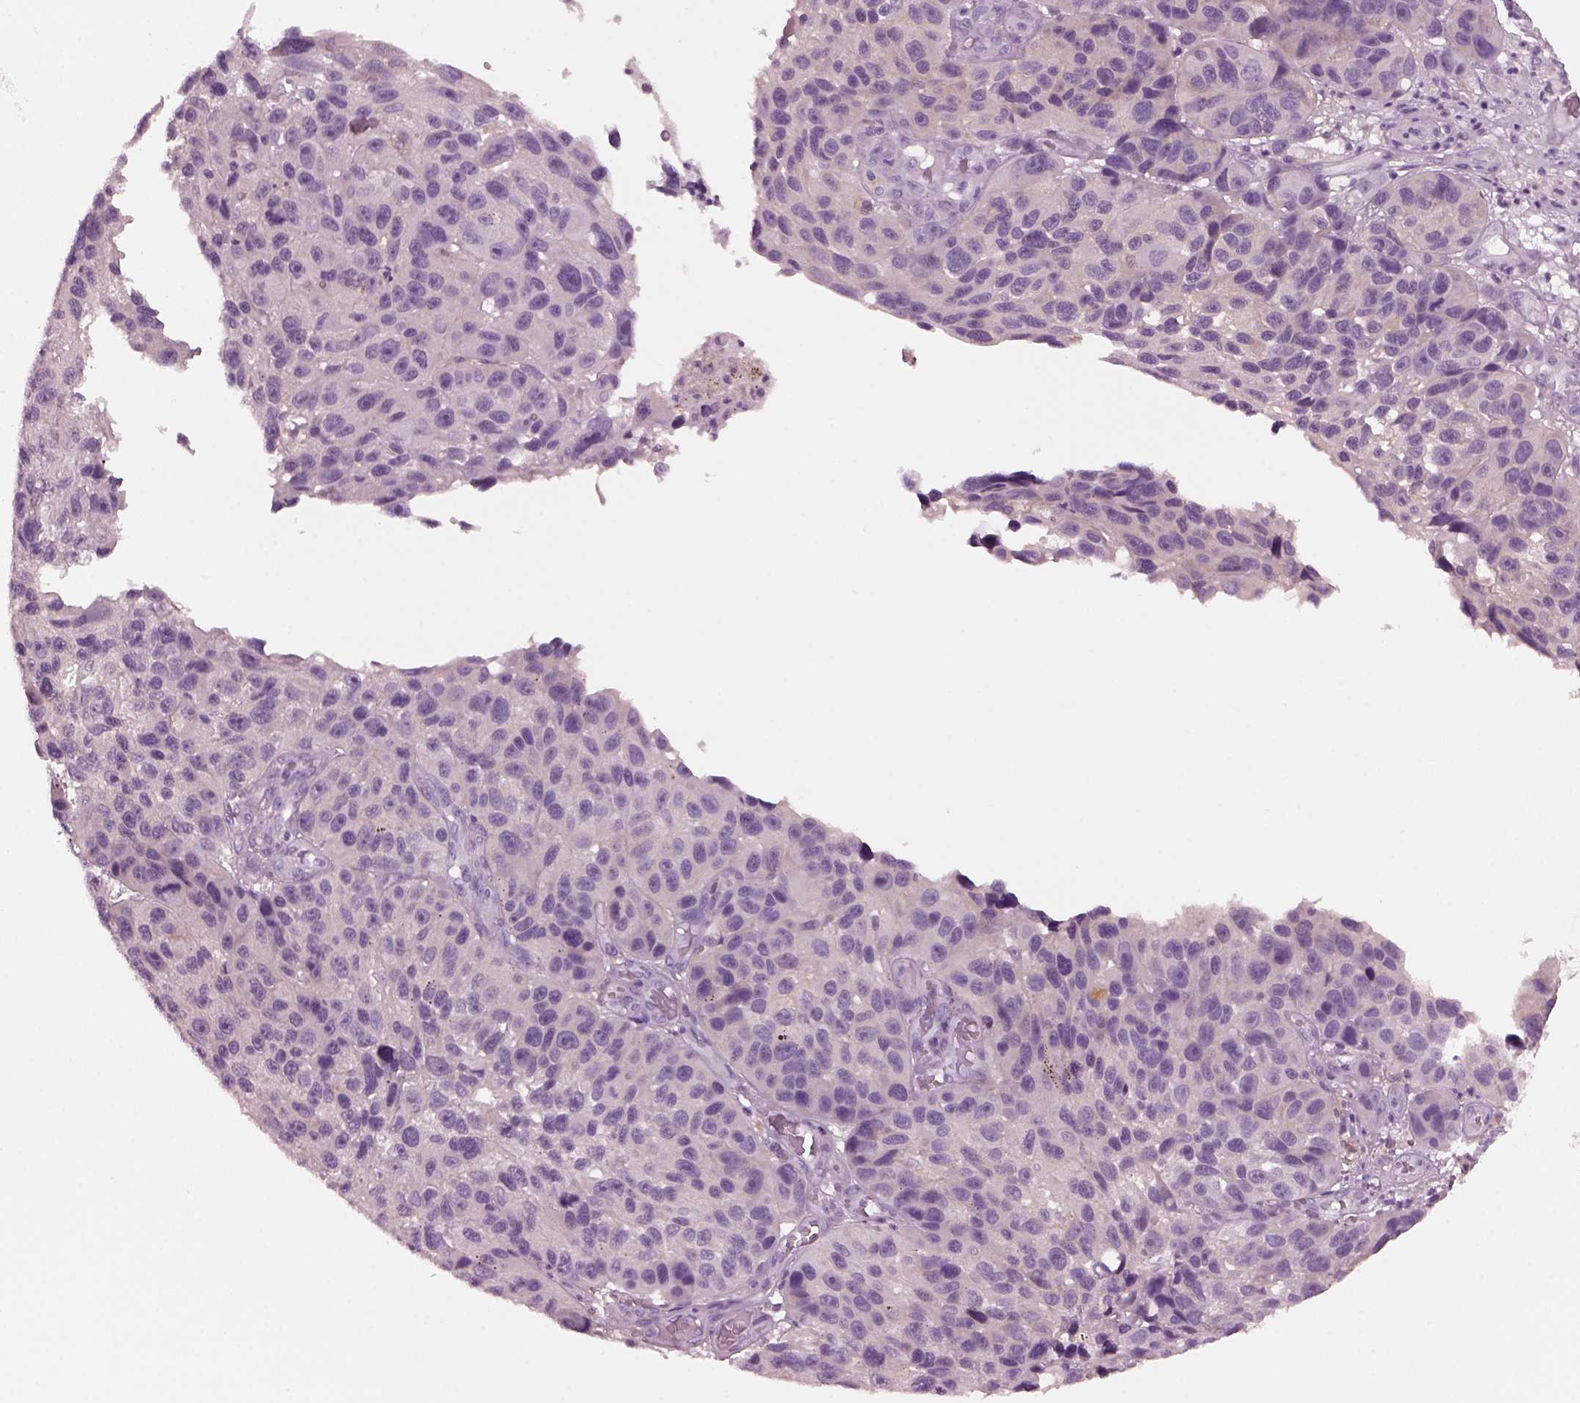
{"staining": {"intensity": "negative", "quantity": "none", "location": "none"}, "tissue": "melanoma", "cell_type": "Tumor cells", "image_type": "cancer", "snomed": [{"axis": "morphology", "description": "Malignant melanoma, NOS"}, {"axis": "topography", "description": "Skin"}], "caption": "Immunohistochemistry (IHC) of human melanoma exhibits no positivity in tumor cells. Nuclei are stained in blue.", "gene": "SHTN1", "patient": {"sex": "male", "age": 53}}